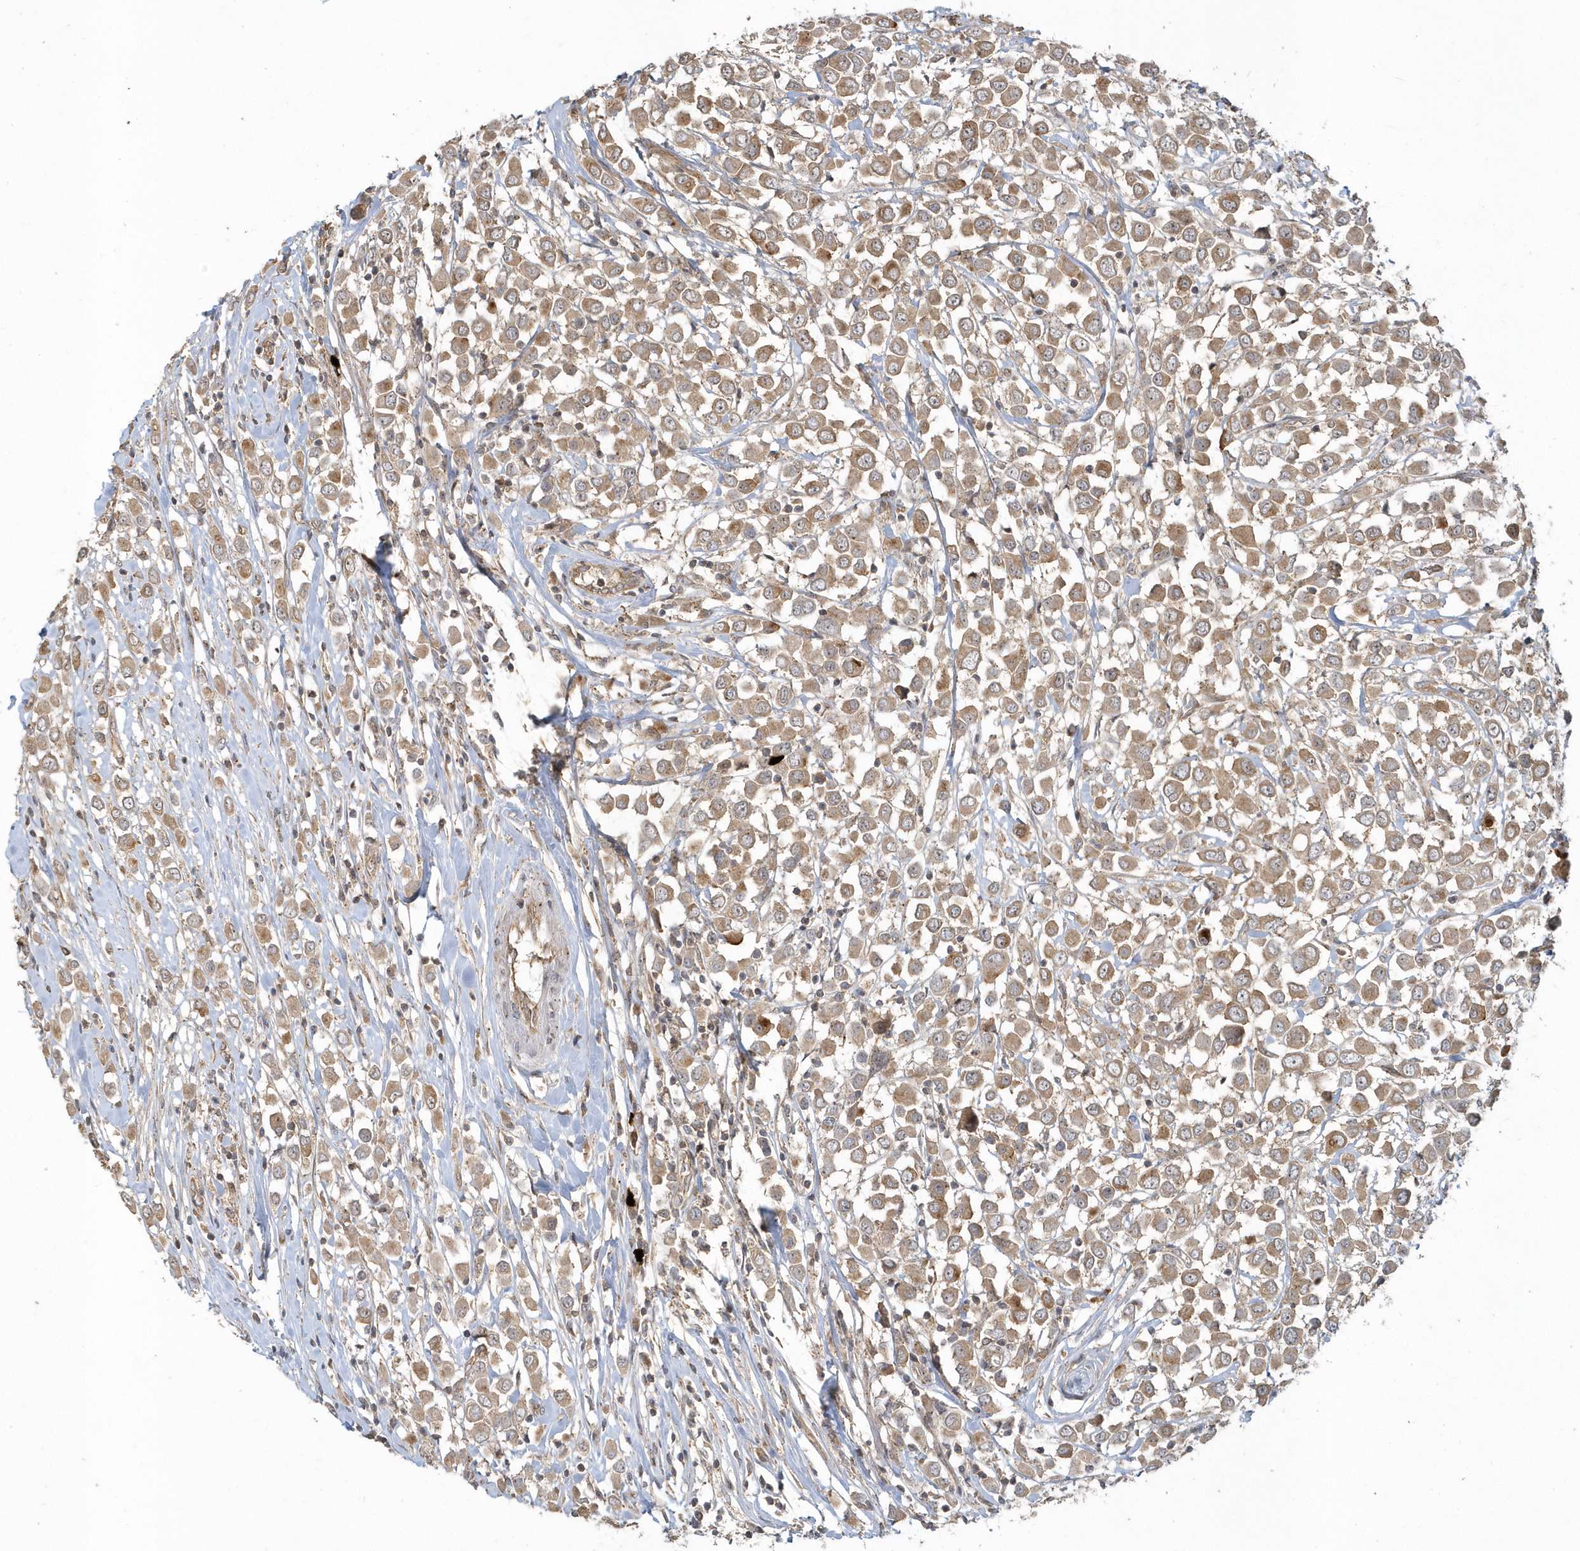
{"staining": {"intensity": "moderate", "quantity": ">75%", "location": "cytoplasmic/membranous"}, "tissue": "breast cancer", "cell_type": "Tumor cells", "image_type": "cancer", "snomed": [{"axis": "morphology", "description": "Duct carcinoma"}, {"axis": "topography", "description": "Breast"}], "caption": "This image demonstrates immunohistochemistry staining of human breast cancer, with medium moderate cytoplasmic/membranous expression in approximately >75% of tumor cells.", "gene": "STIM2", "patient": {"sex": "female", "age": 61}}